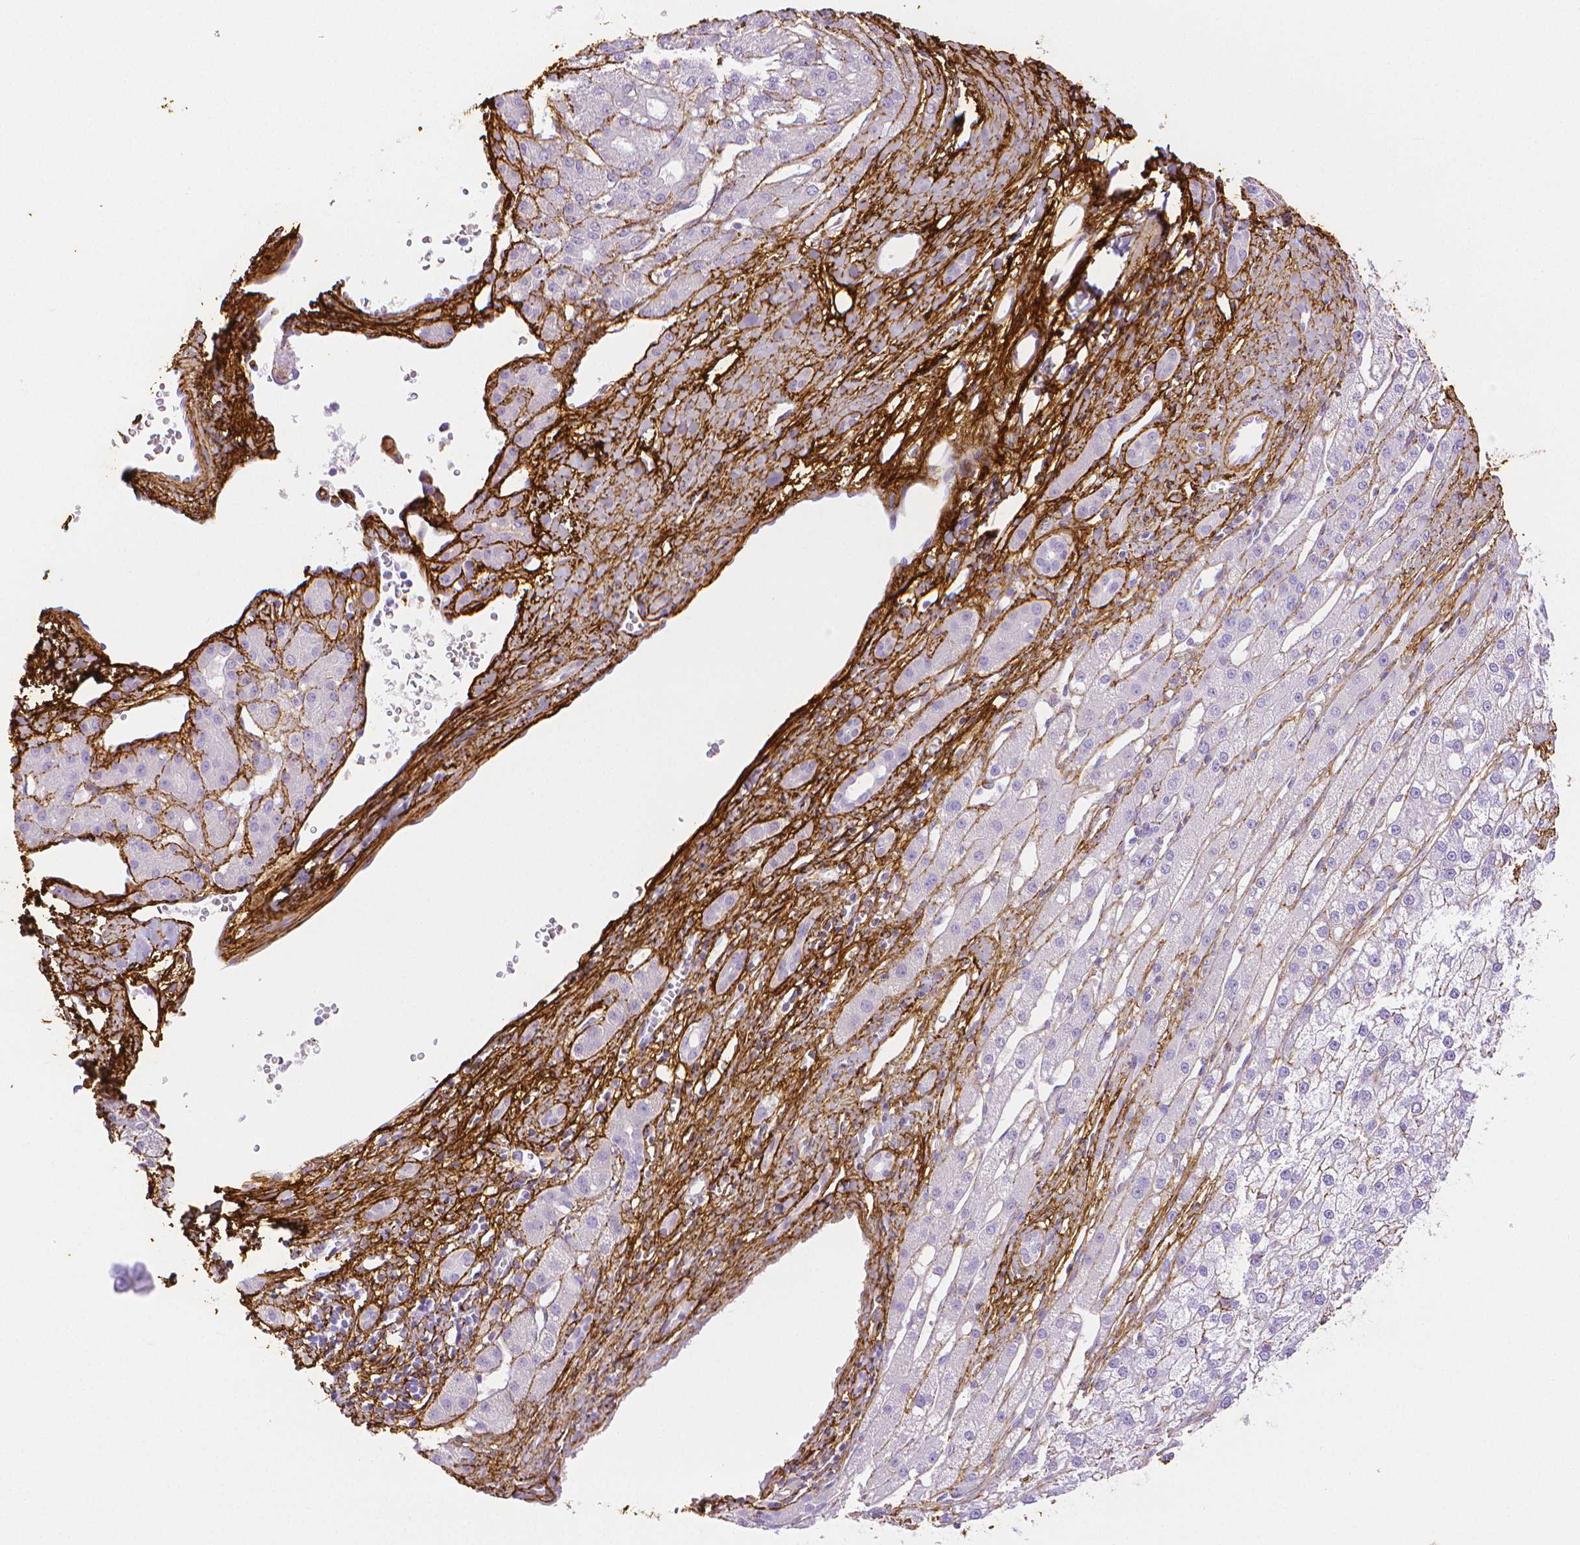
{"staining": {"intensity": "negative", "quantity": "none", "location": "none"}, "tissue": "liver cancer", "cell_type": "Tumor cells", "image_type": "cancer", "snomed": [{"axis": "morphology", "description": "Carcinoma, Hepatocellular, NOS"}, {"axis": "topography", "description": "Liver"}], "caption": "This photomicrograph is of liver cancer (hepatocellular carcinoma) stained with immunohistochemistry to label a protein in brown with the nuclei are counter-stained blue. There is no staining in tumor cells.", "gene": "FBN1", "patient": {"sex": "male", "age": 67}}